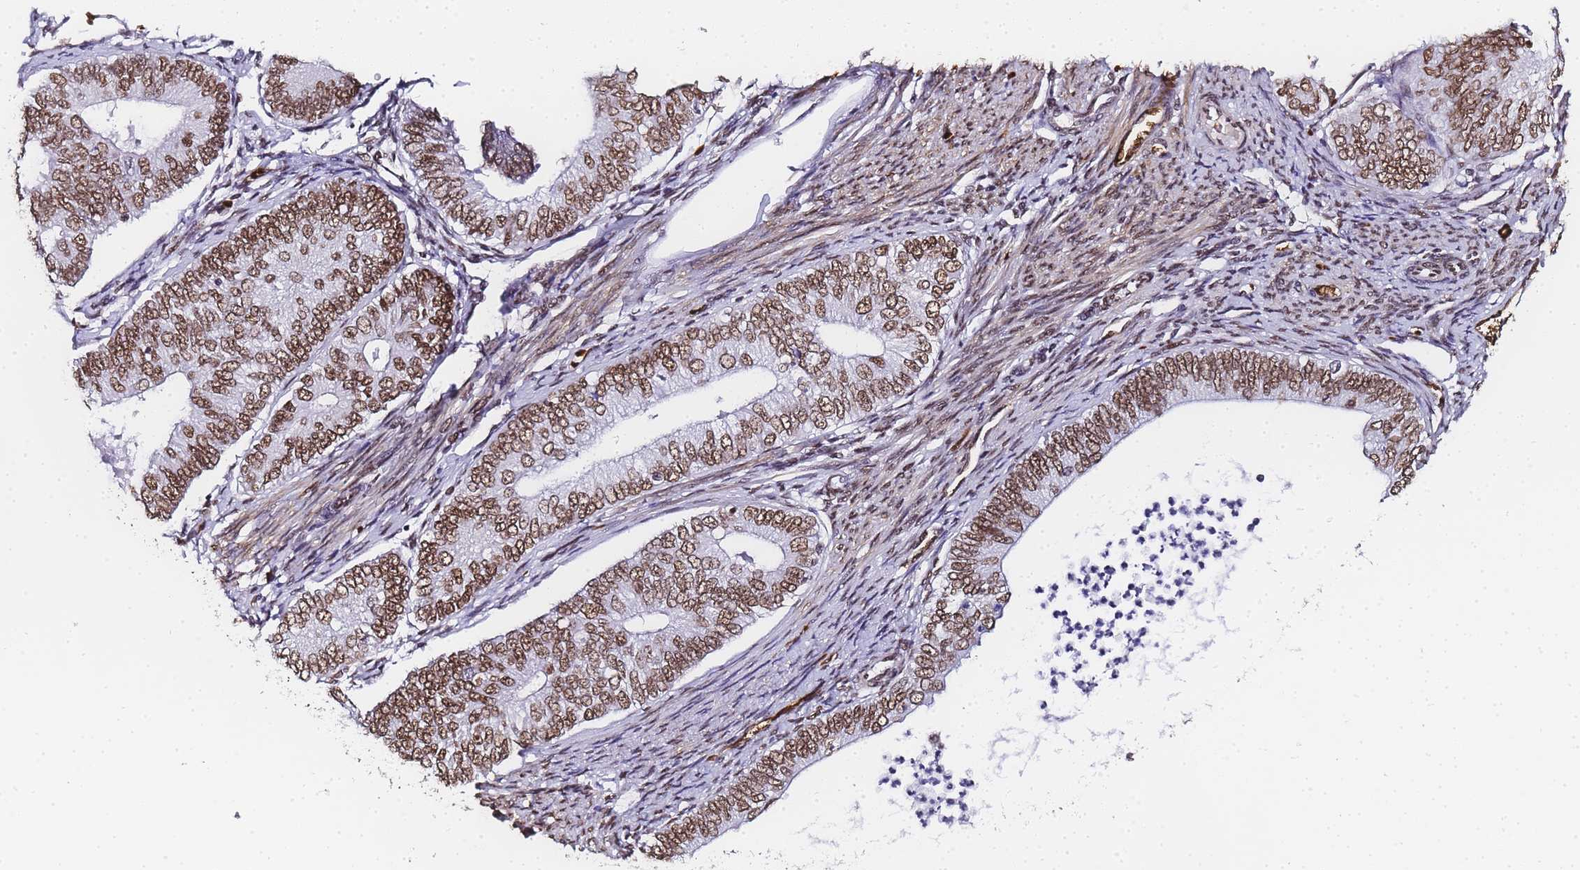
{"staining": {"intensity": "moderate", "quantity": ">75%", "location": "nuclear"}, "tissue": "endometrial cancer", "cell_type": "Tumor cells", "image_type": "cancer", "snomed": [{"axis": "morphology", "description": "Adenocarcinoma, NOS"}, {"axis": "topography", "description": "Endometrium"}], "caption": "This photomicrograph displays endometrial adenocarcinoma stained with IHC to label a protein in brown. The nuclear of tumor cells show moderate positivity for the protein. Nuclei are counter-stained blue.", "gene": "POLR1A", "patient": {"sex": "female", "age": 68}}